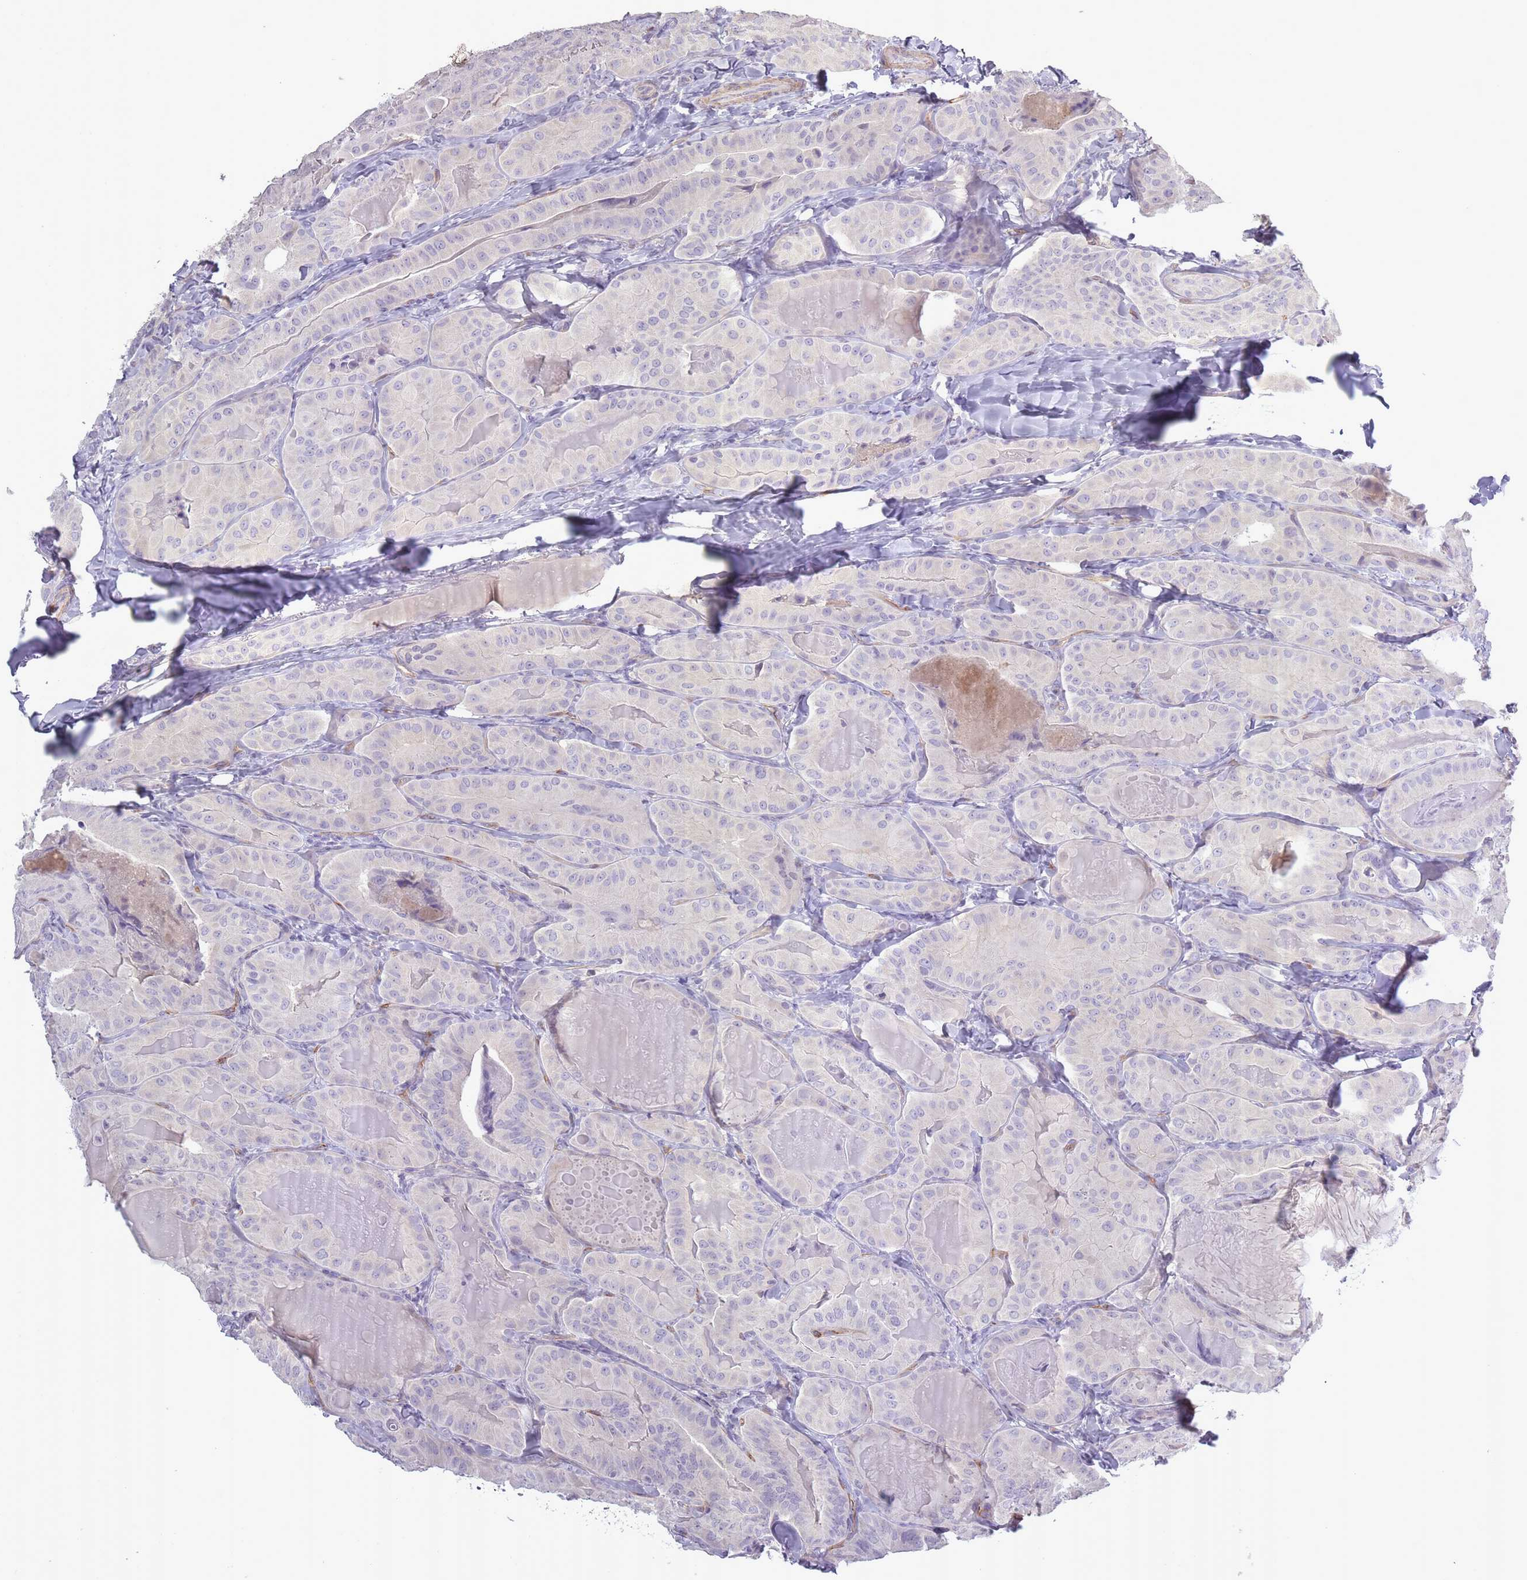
{"staining": {"intensity": "negative", "quantity": "none", "location": "none"}, "tissue": "thyroid cancer", "cell_type": "Tumor cells", "image_type": "cancer", "snomed": [{"axis": "morphology", "description": "Papillary adenocarcinoma, NOS"}, {"axis": "topography", "description": "Thyroid gland"}], "caption": "Immunohistochemistry (IHC) of thyroid papillary adenocarcinoma exhibits no expression in tumor cells.", "gene": "SLC8A2", "patient": {"sex": "female", "age": 68}}